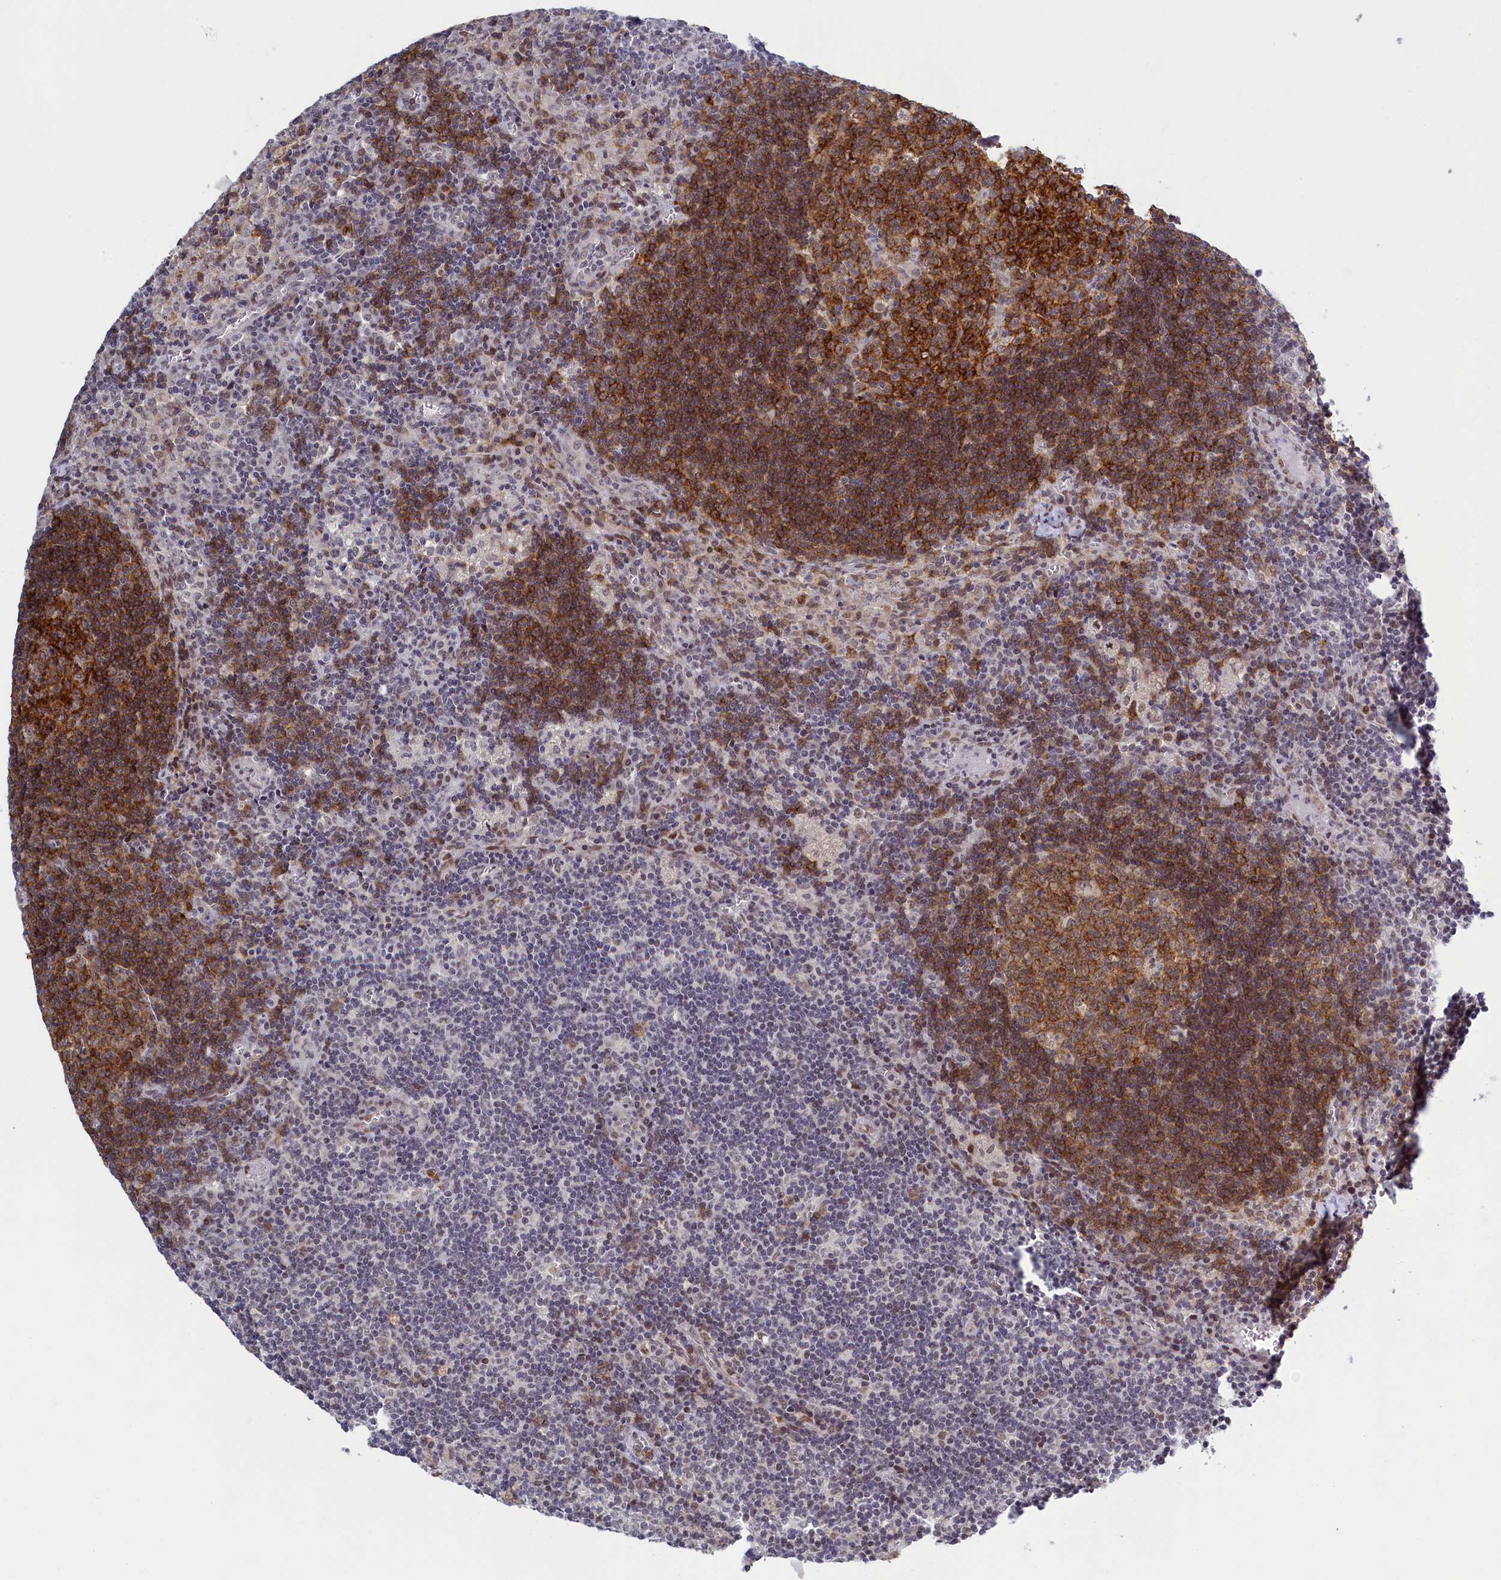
{"staining": {"intensity": "strong", "quantity": "25%-75%", "location": "cytoplasmic/membranous"}, "tissue": "lymph node", "cell_type": "Germinal center cells", "image_type": "normal", "snomed": [{"axis": "morphology", "description": "Normal tissue, NOS"}, {"axis": "topography", "description": "Lymph node"}], "caption": "This photomicrograph demonstrates immunohistochemistry staining of unremarkable human lymph node, with high strong cytoplasmic/membranous staining in about 25%-75% of germinal center cells.", "gene": "ATF7IP2", "patient": {"sex": "male", "age": 58}}